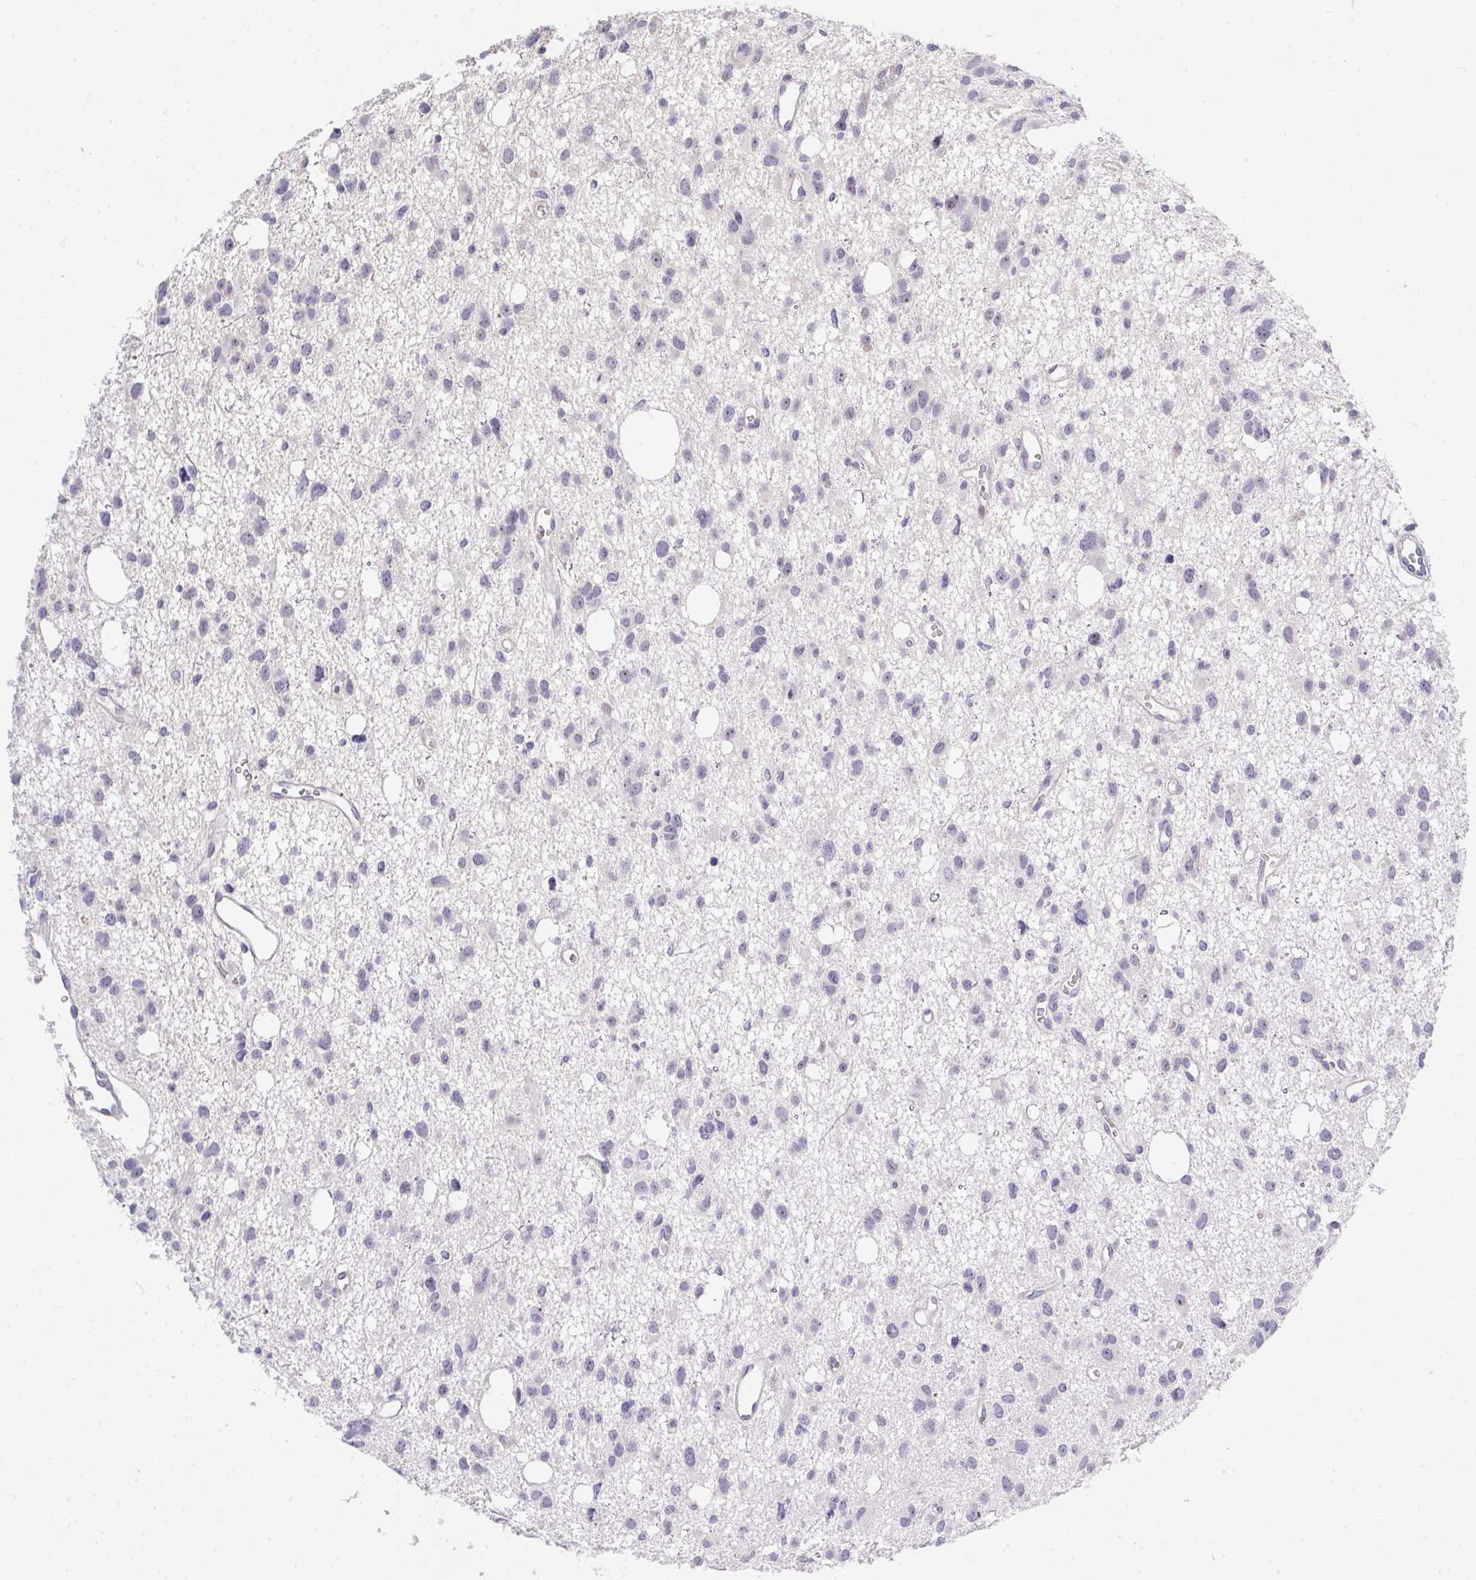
{"staining": {"intensity": "negative", "quantity": "none", "location": "none"}, "tissue": "glioma", "cell_type": "Tumor cells", "image_type": "cancer", "snomed": [{"axis": "morphology", "description": "Glioma, malignant, High grade"}, {"axis": "topography", "description": "Brain"}], "caption": "Immunohistochemical staining of malignant high-grade glioma displays no significant positivity in tumor cells.", "gene": "PLPPR3", "patient": {"sex": "male", "age": 23}}